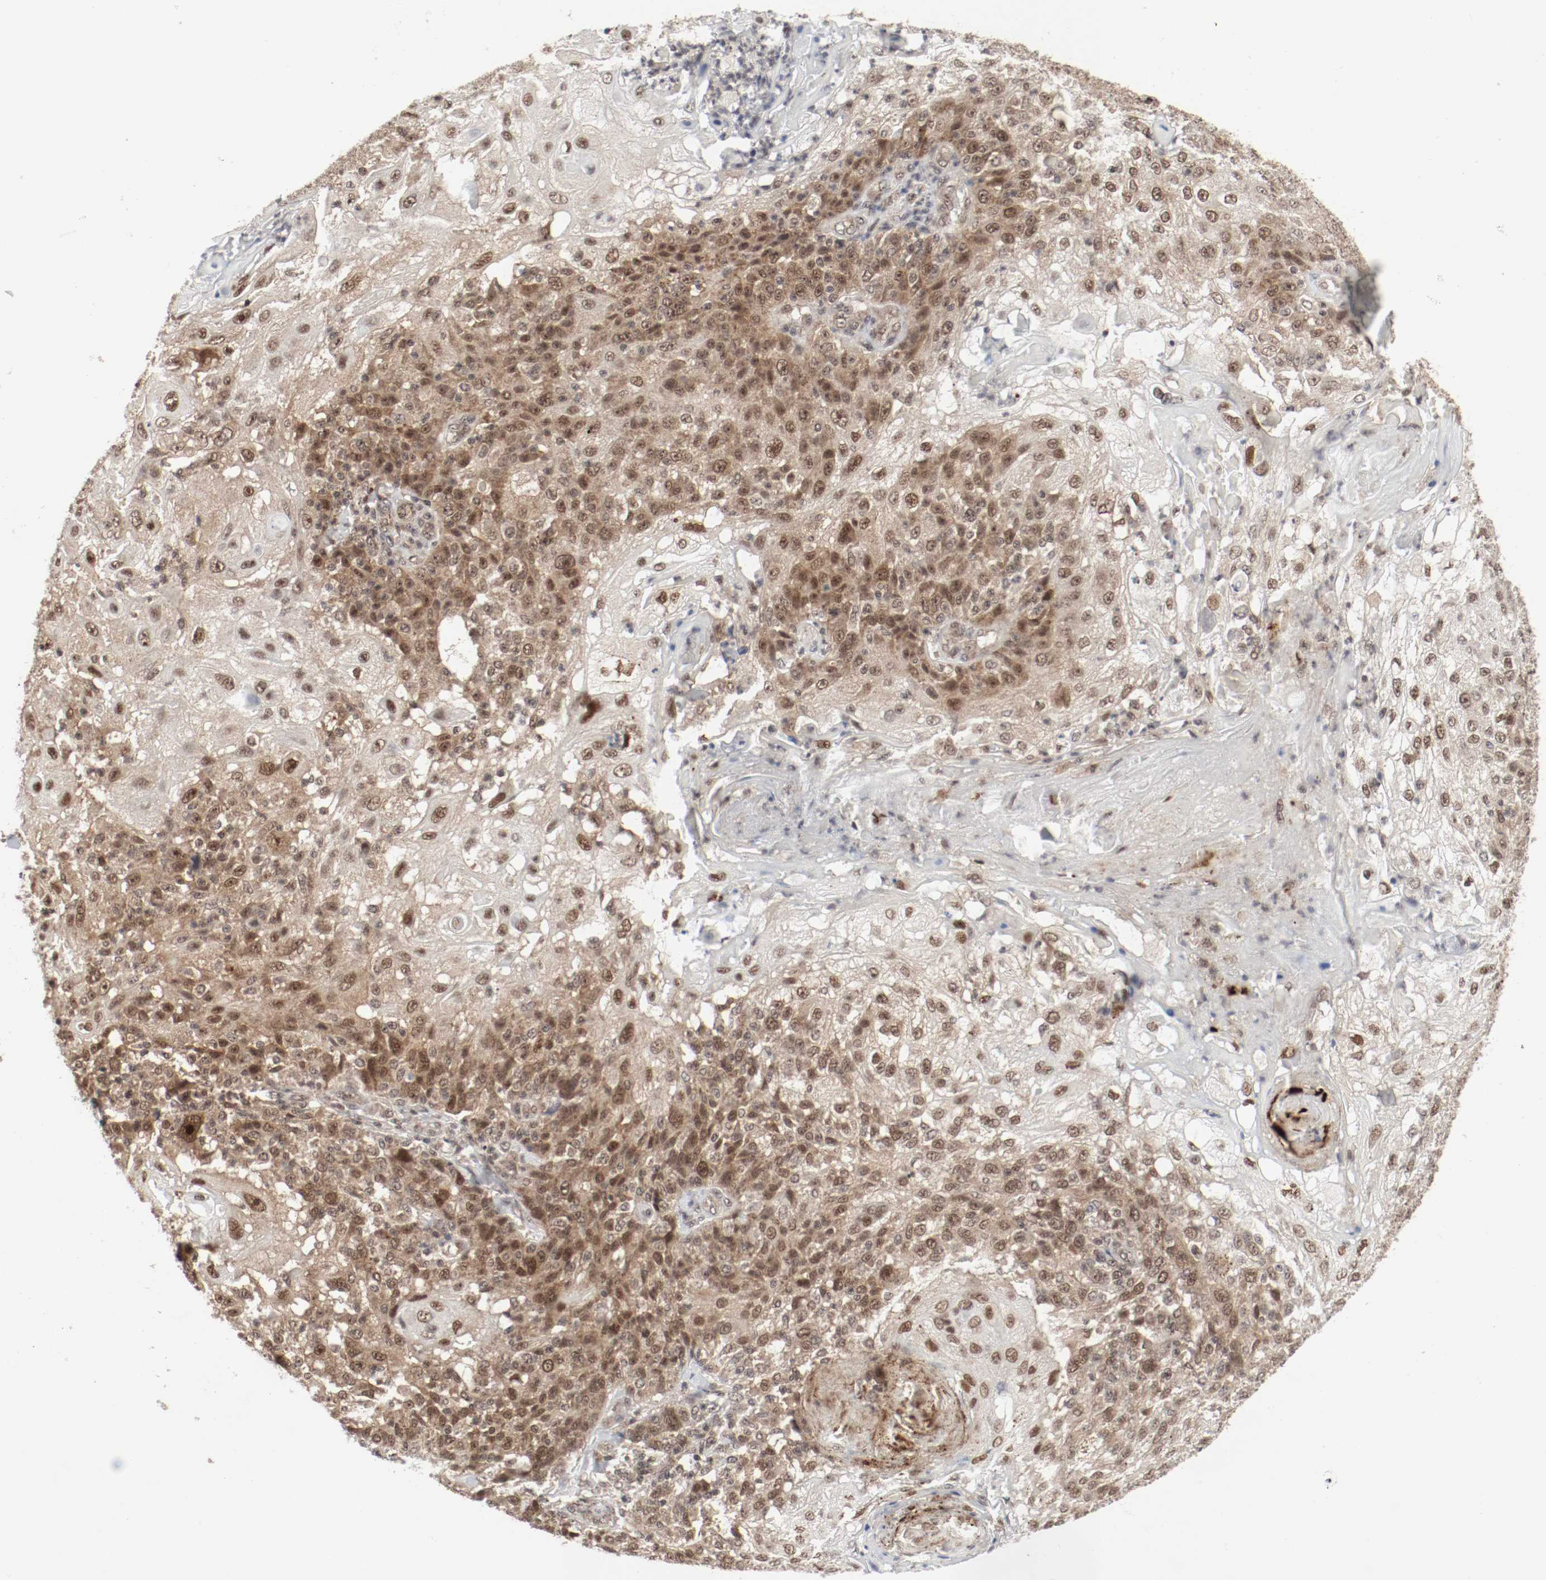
{"staining": {"intensity": "moderate", "quantity": ">75%", "location": "cytoplasmic/membranous,nuclear"}, "tissue": "skin cancer", "cell_type": "Tumor cells", "image_type": "cancer", "snomed": [{"axis": "morphology", "description": "Normal tissue, NOS"}, {"axis": "morphology", "description": "Squamous cell carcinoma, NOS"}, {"axis": "topography", "description": "Skin"}], "caption": "High-power microscopy captured an IHC micrograph of squamous cell carcinoma (skin), revealing moderate cytoplasmic/membranous and nuclear positivity in about >75% of tumor cells.", "gene": "CSNK2B", "patient": {"sex": "female", "age": 83}}